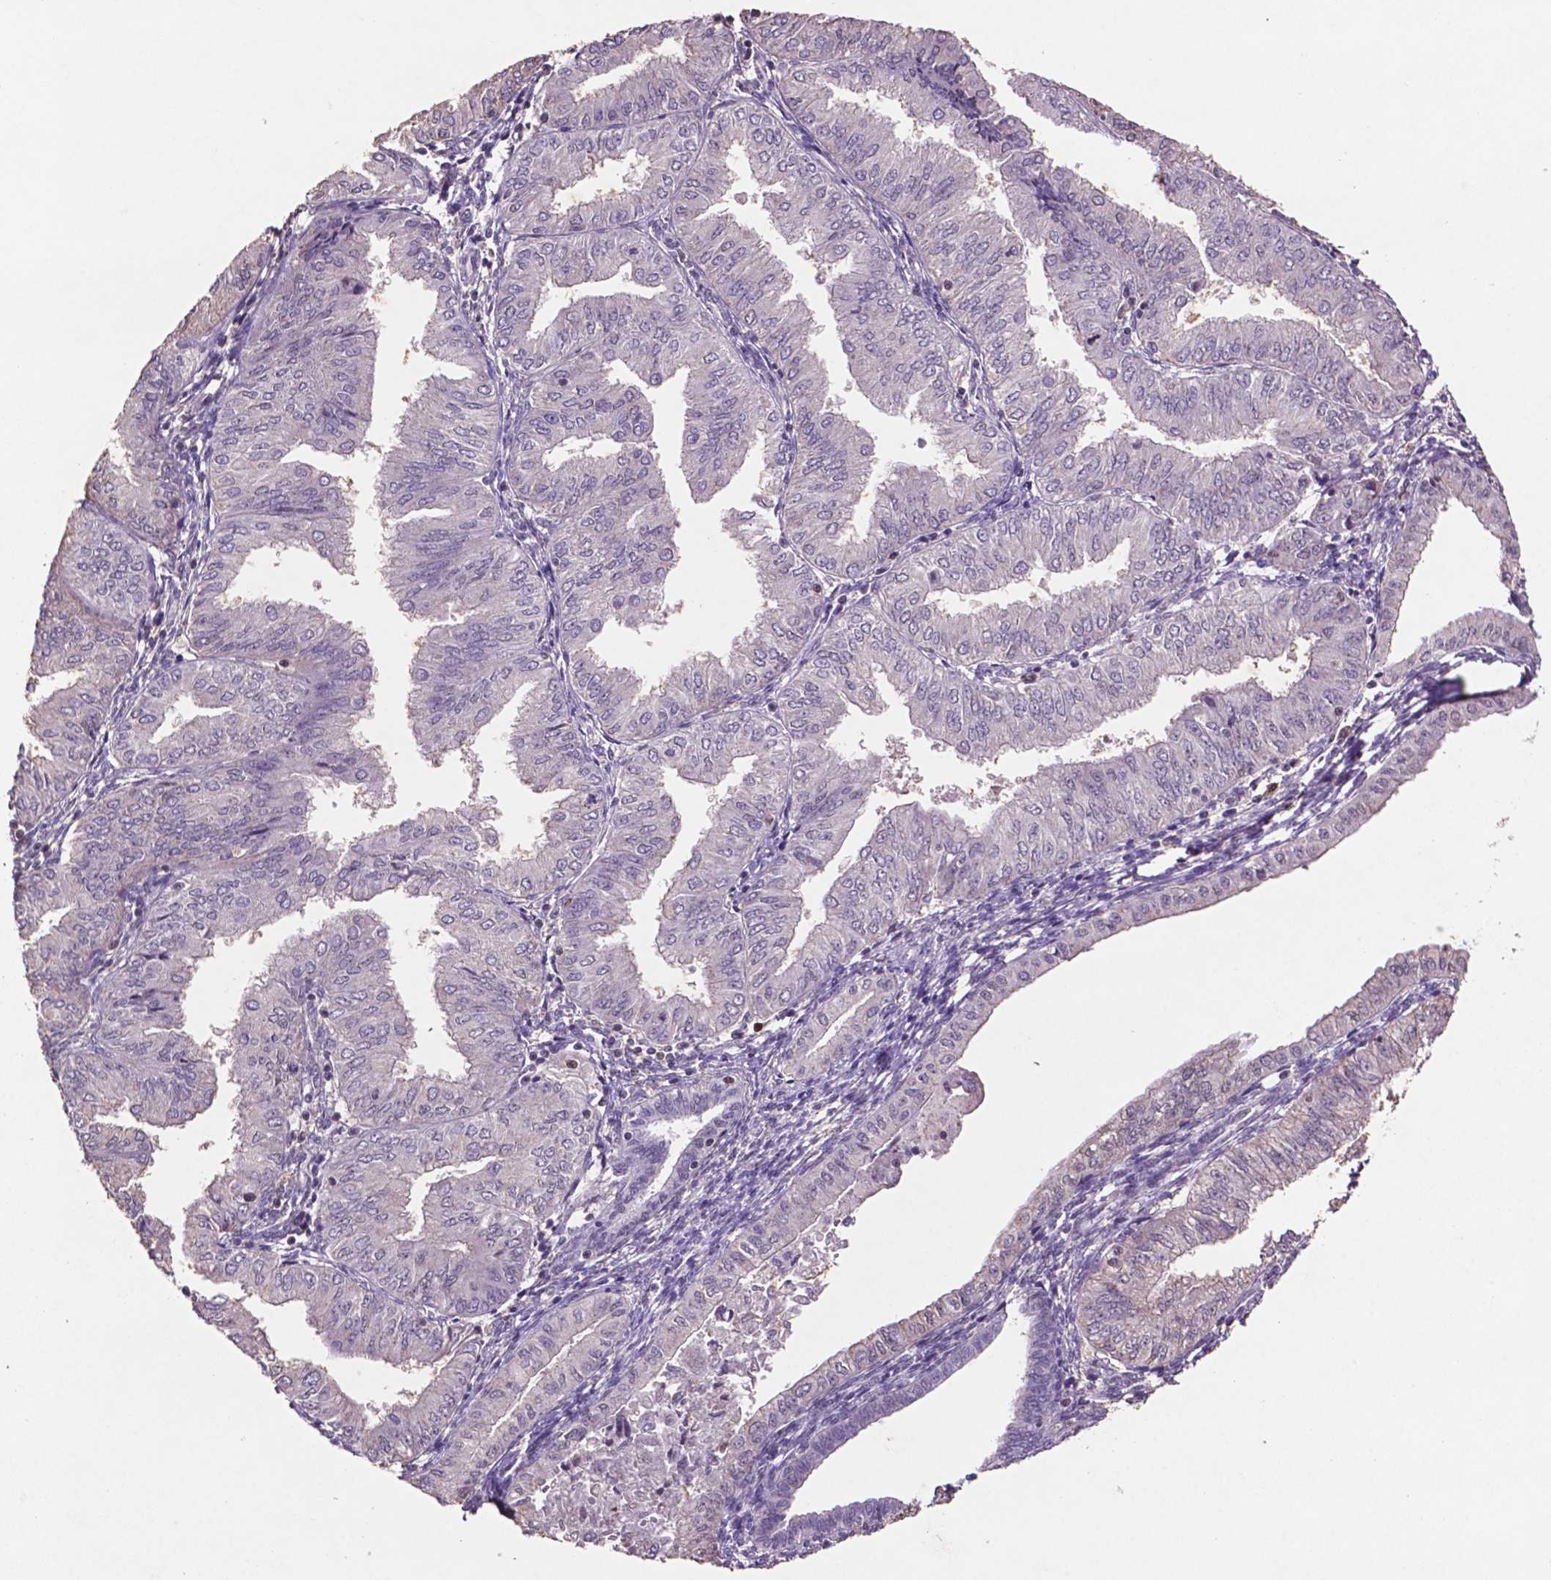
{"staining": {"intensity": "negative", "quantity": "none", "location": "none"}, "tissue": "endometrial cancer", "cell_type": "Tumor cells", "image_type": "cancer", "snomed": [{"axis": "morphology", "description": "Adenocarcinoma, NOS"}, {"axis": "topography", "description": "Endometrium"}], "caption": "Tumor cells are negative for protein expression in human endometrial cancer (adenocarcinoma).", "gene": "GLRX", "patient": {"sex": "female", "age": 53}}